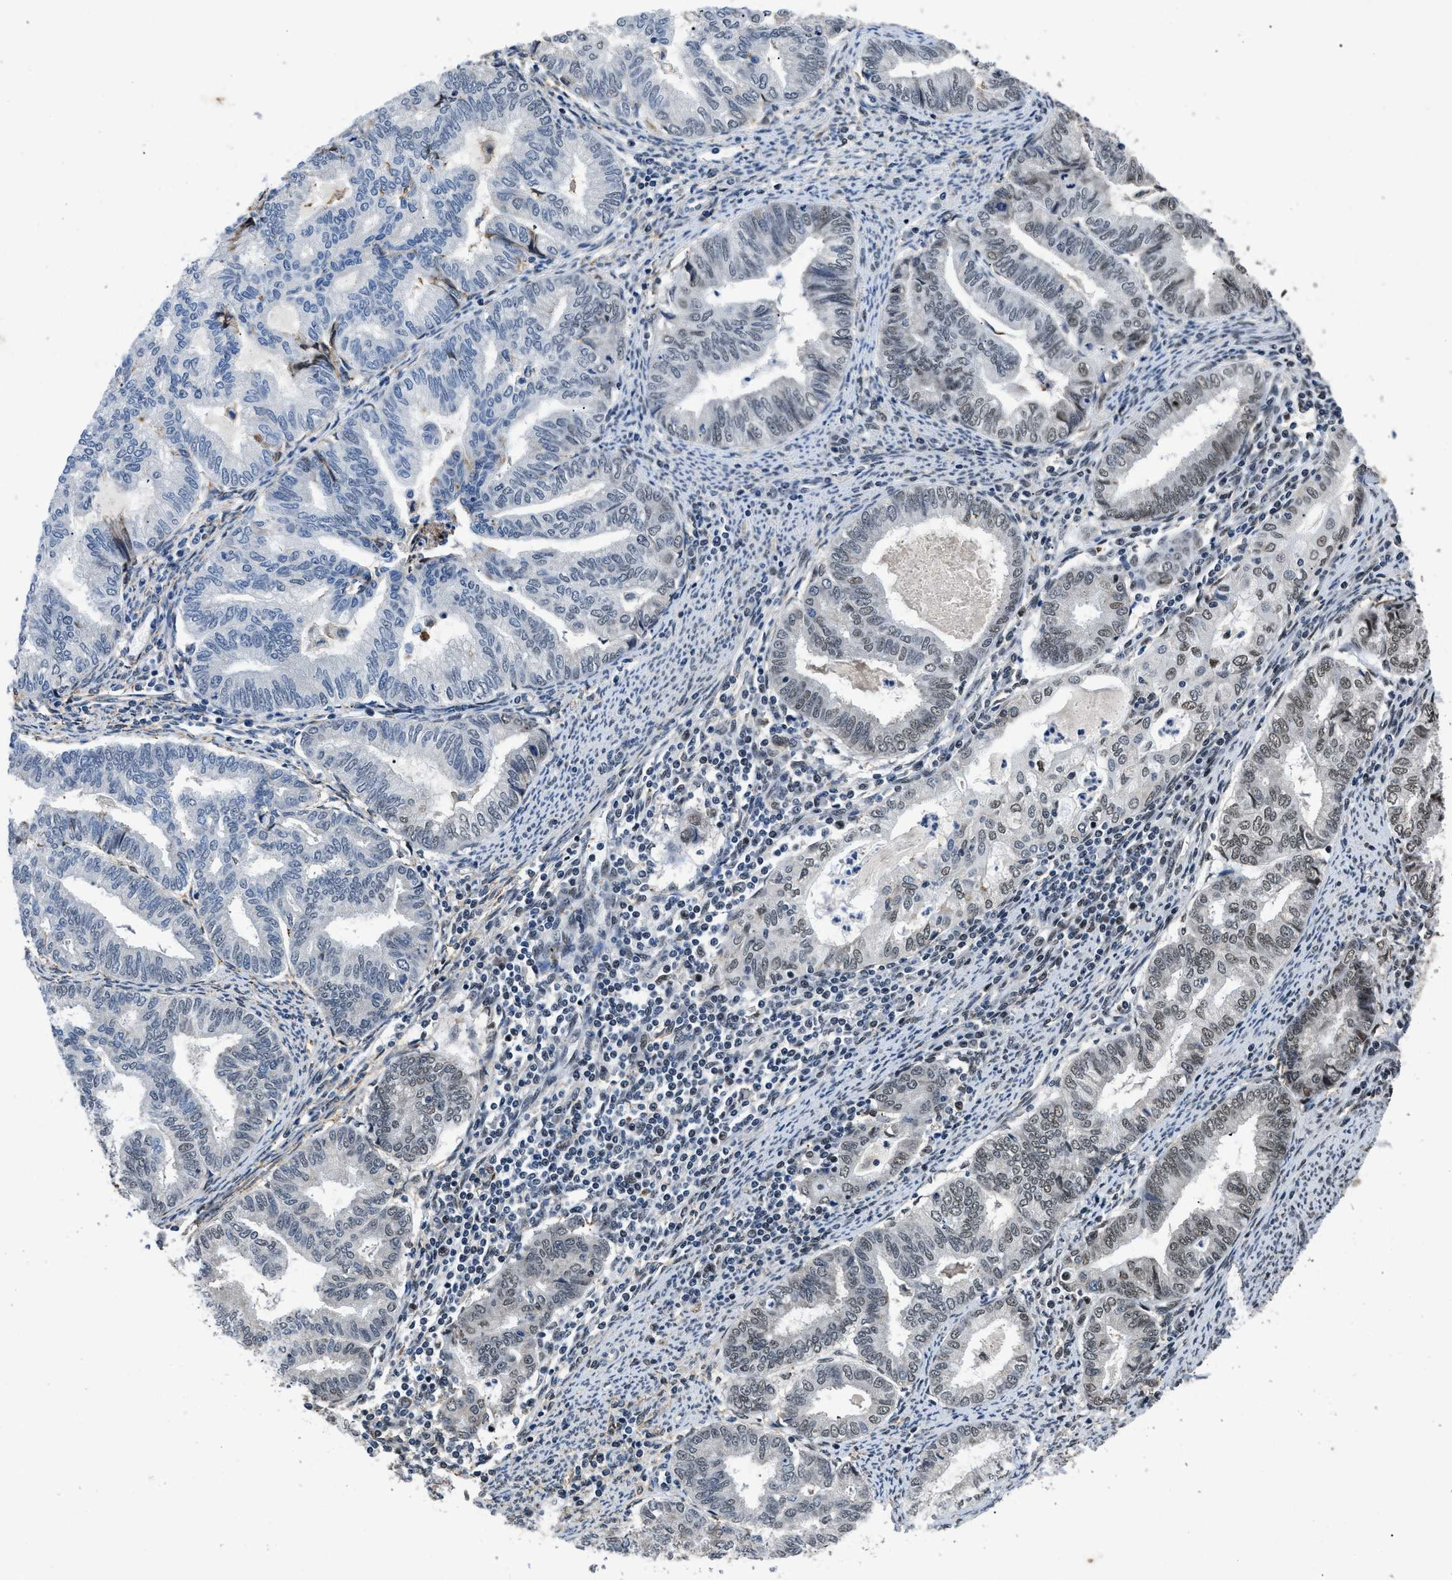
{"staining": {"intensity": "moderate", "quantity": "25%-75%", "location": "nuclear"}, "tissue": "endometrial cancer", "cell_type": "Tumor cells", "image_type": "cancer", "snomed": [{"axis": "morphology", "description": "Adenocarcinoma, NOS"}, {"axis": "topography", "description": "Endometrium"}], "caption": "Immunohistochemical staining of human endometrial cancer reveals medium levels of moderate nuclear expression in about 25%-75% of tumor cells.", "gene": "HNRNPH2", "patient": {"sex": "female", "age": 79}}